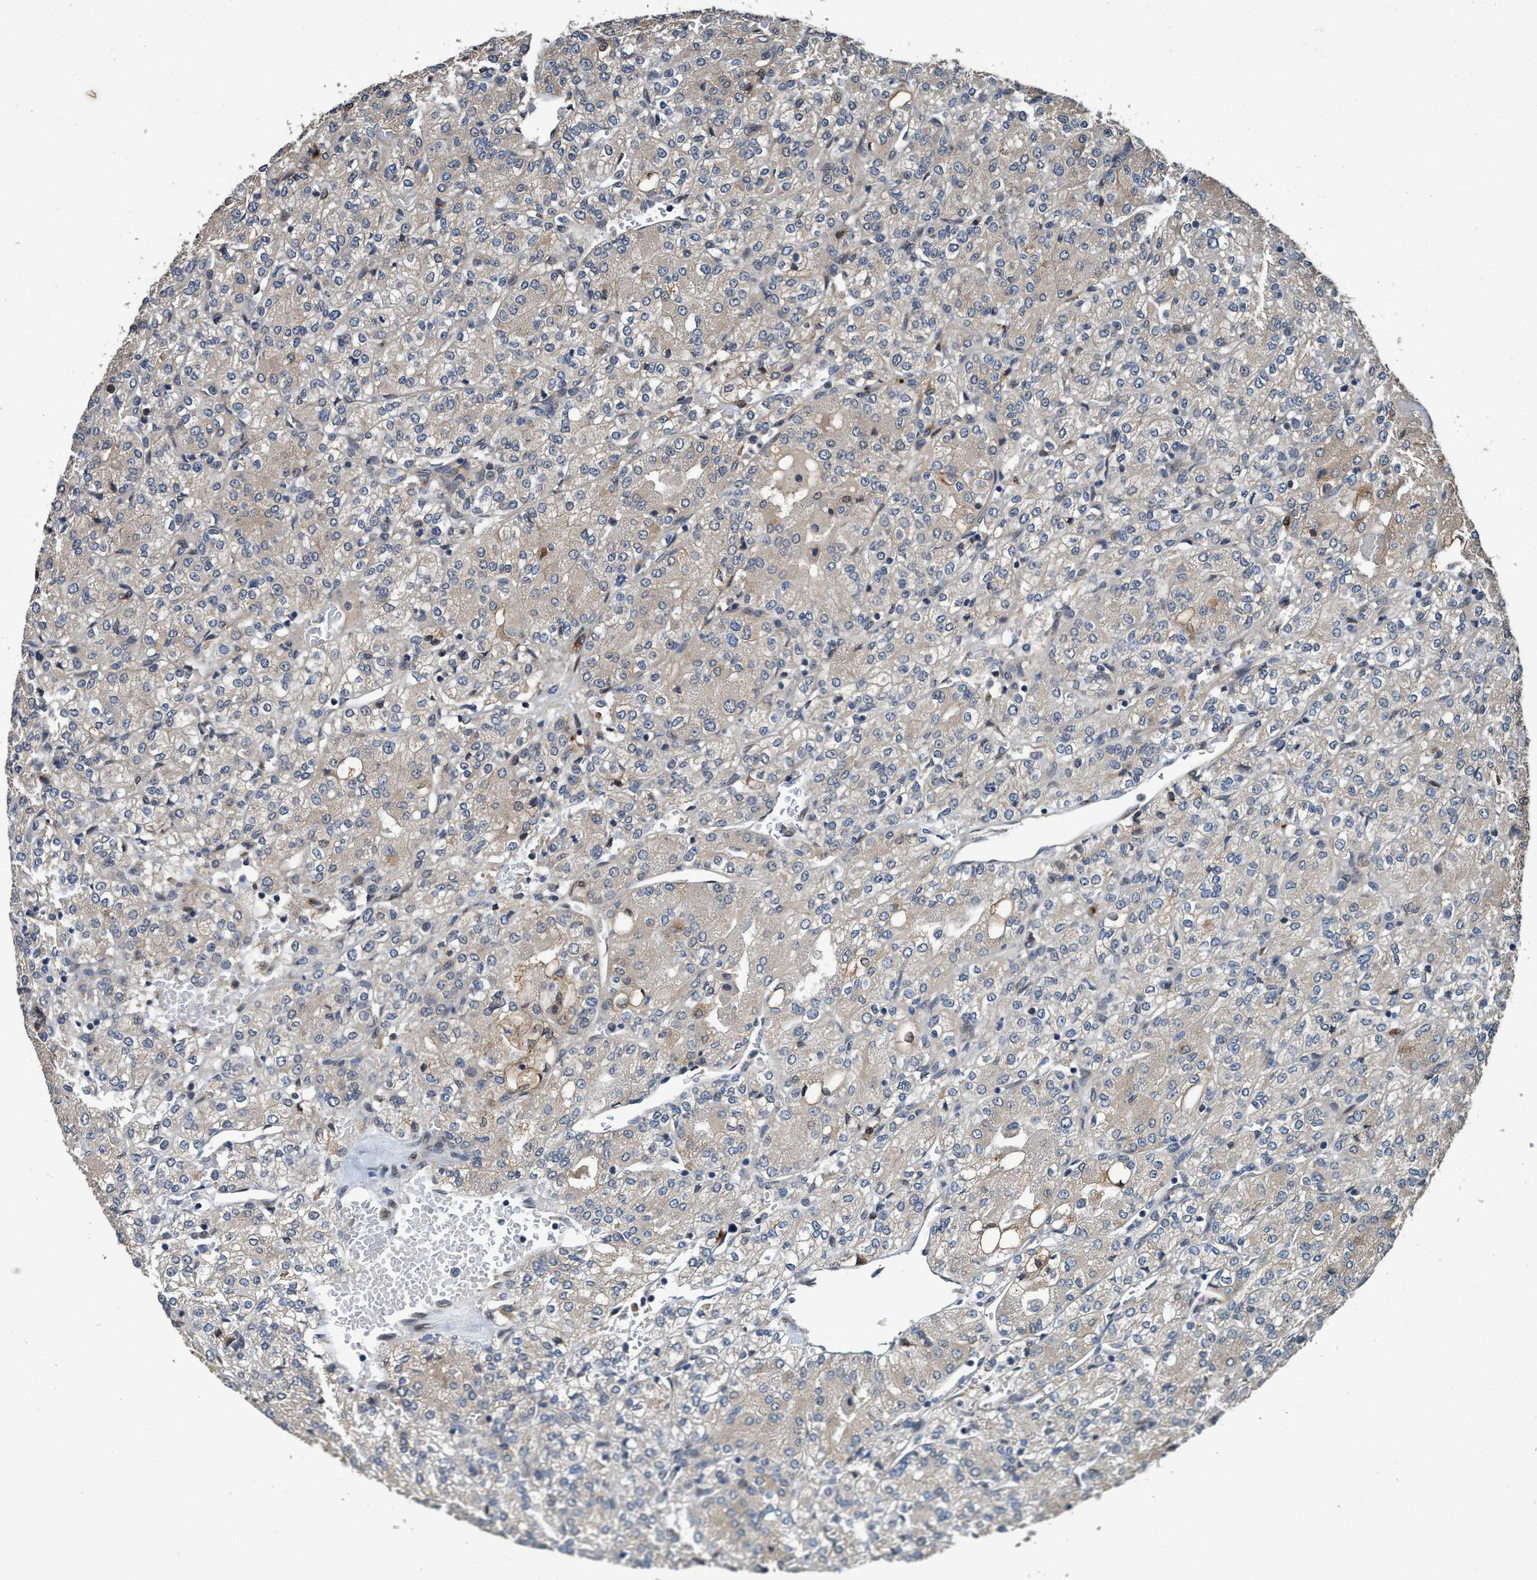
{"staining": {"intensity": "negative", "quantity": "none", "location": "none"}, "tissue": "renal cancer", "cell_type": "Tumor cells", "image_type": "cancer", "snomed": [{"axis": "morphology", "description": "Adenocarcinoma, NOS"}, {"axis": "topography", "description": "Kidney"}], "caption": "High power microscopy histopathology image of an immunohistochemistry (IHC) photomicrograph of renal cancer (adenocarcinoma), revealing no significant staining in tumor cells. Brightfield microscopy of IHC stained with DAB (brown) and hematoxylin (blue), captured at high magnification.", "gene": "MACC1", "patient": {"sex": "male", "age": 77}}